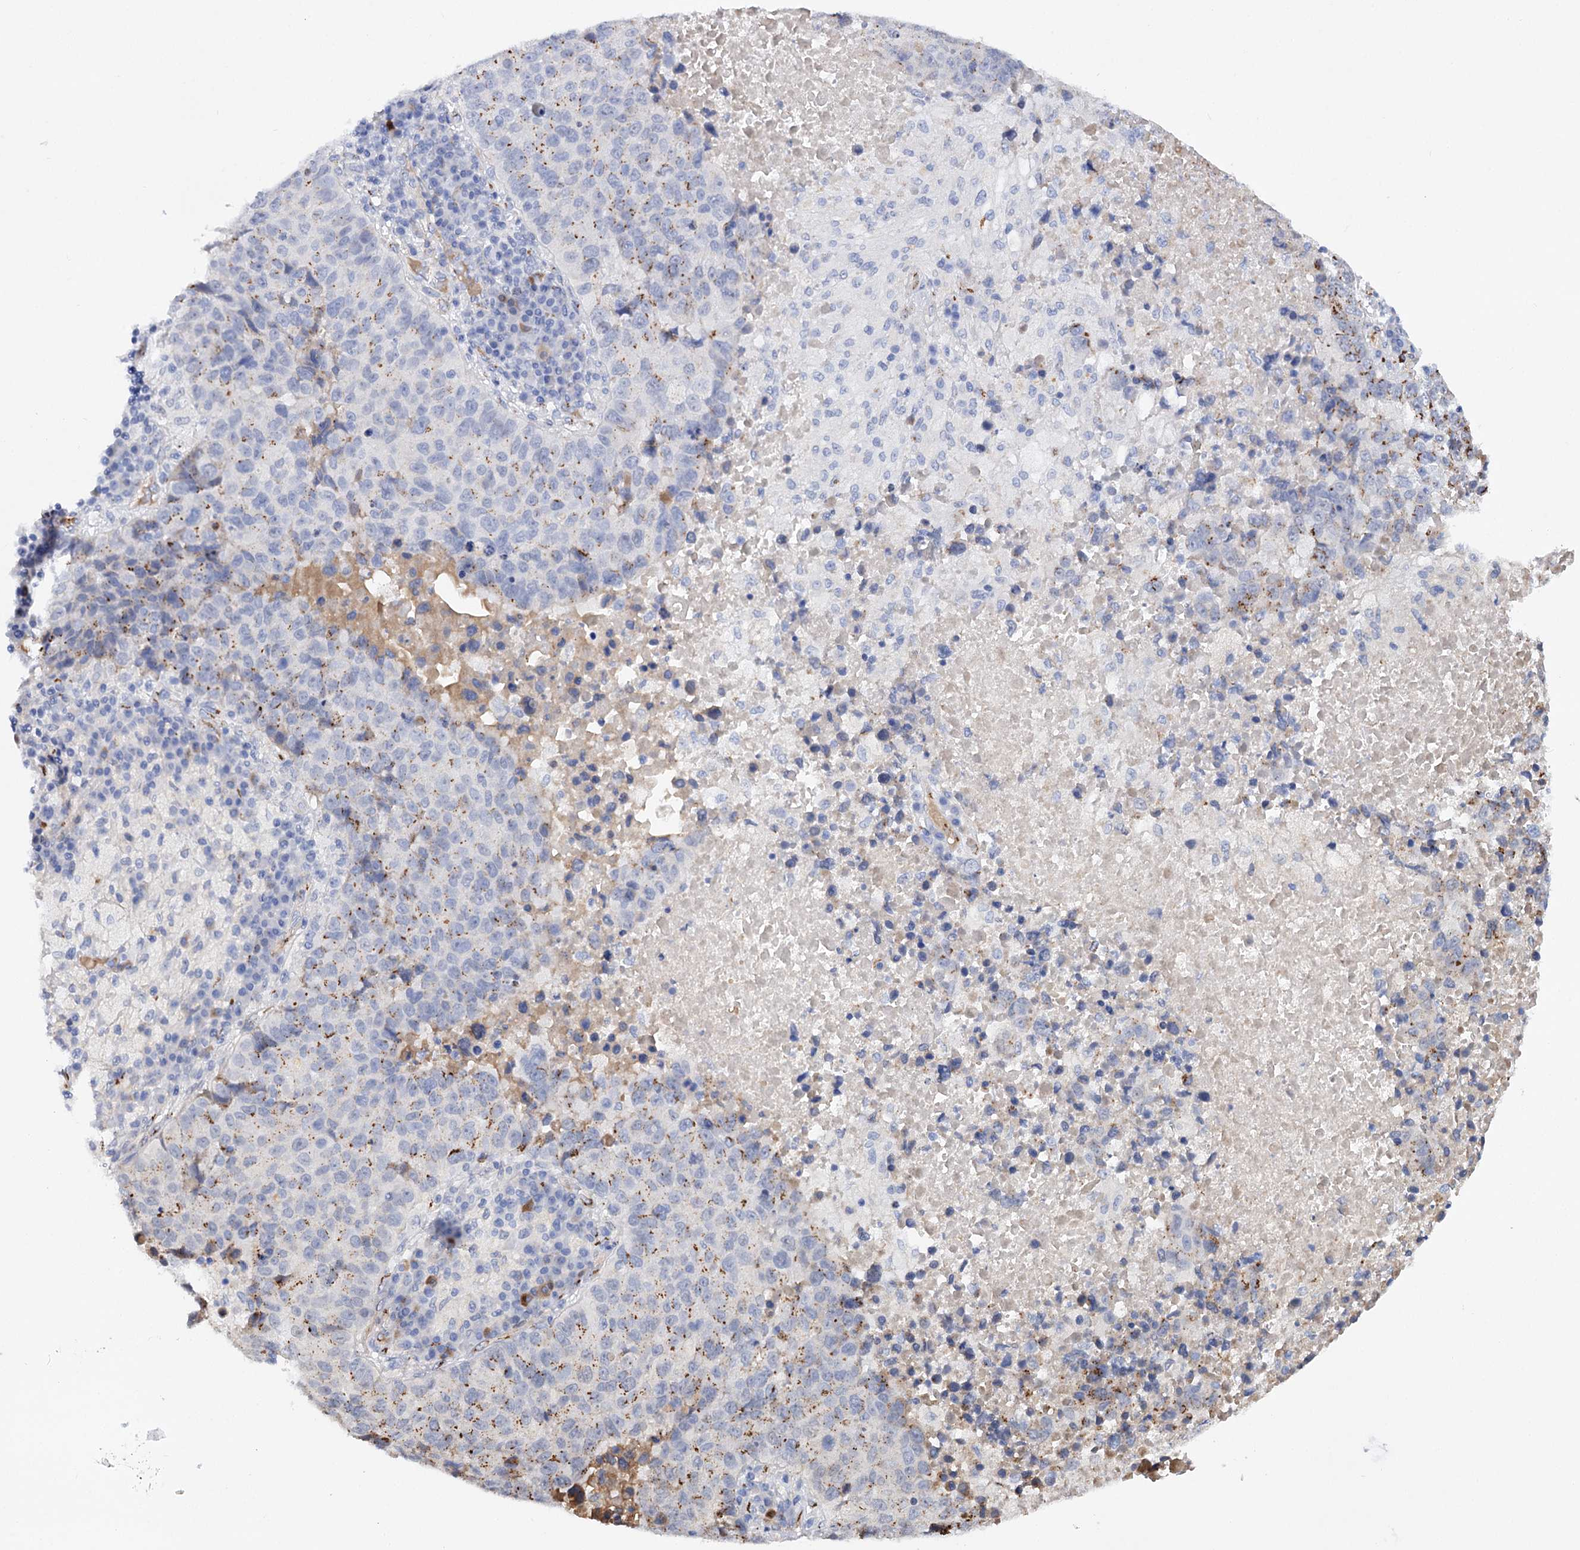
{"staining": {"intensity": "moderate", "quantity": "25%-75%", "location": "cytoplasmic/membranous"}, "tissue": "lung cancer", "cell_type": "Tumor cells", "image_type": "cancer", "snomed": [{"axis": "morphology", "description": "Squamous cell carcinoma, NOS"}, {"axis": "topography", "description": "Lung"}], "caption": "About 25%-75% of tumor cells in human lung cancer (squamous cell carcinoma) demonstrate moderate cytoplasmic/membranous protein positivity as visualized by brown immunohistochemical staining.", "gene": "C11orf96", "patient": {"sex": "male", "age": 73}}